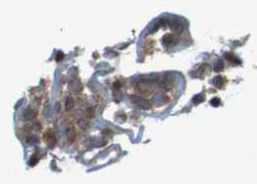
{"staining": {"intensity": "moderate", "quantity": ">75%", "location": "cytoplasmic/membranous"}, "tissue": "breast cancer", "cell_type": "Tumor cells", "image_type": "cancer", "snomed": [{"axis": "morphology", "description": "Normal tissue, NOS"}, {"axis": "morphology", "description": "Duct carcinoma"}, {"axis": "topography", "description": "Breast"}], "caption": "Human breast cancer (intraductal carcinoma) stained with a brown dye exhibits moderate cytoplasmic/membranous positive positivity in about >75% of tumor cells.", "gene": "GUCY1A1", "patient": {"sex": "female", "age": 40}}